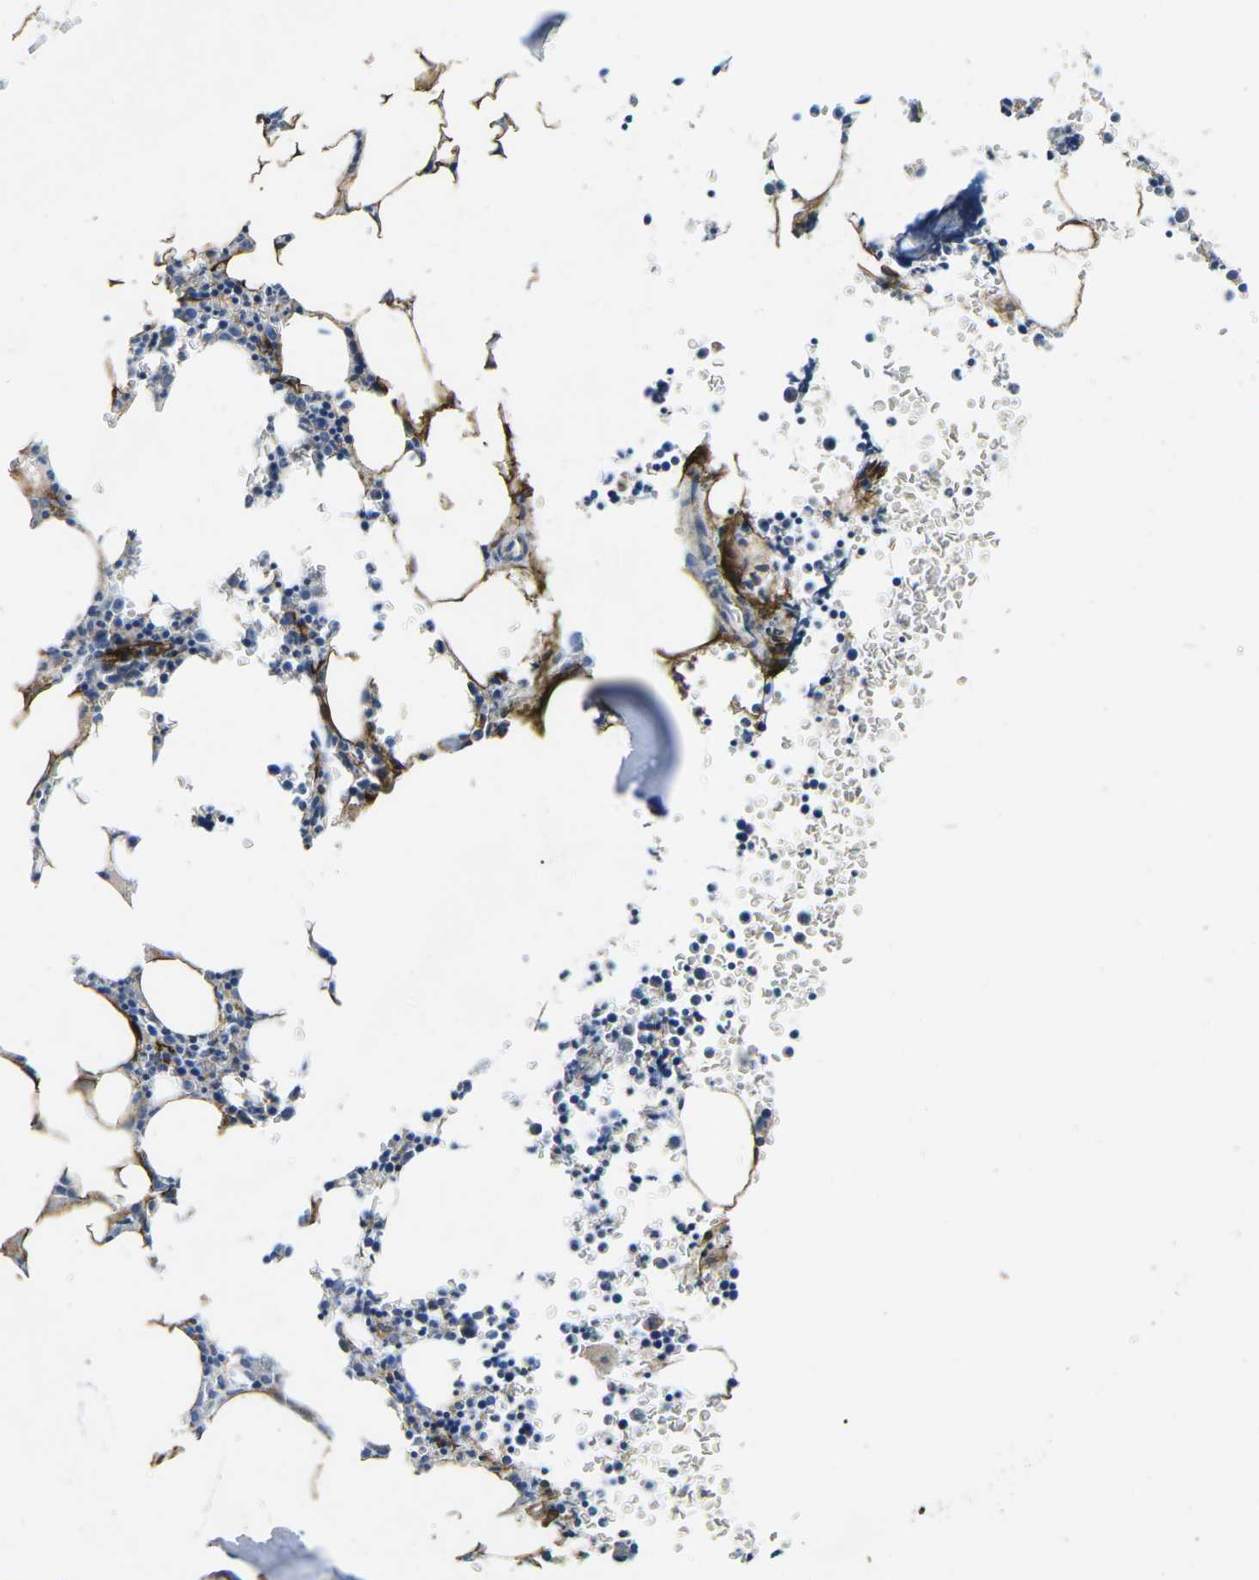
{"staining": {"intensity": "weak", "quantity": "<25%", "location": "cytoplasmic/membranous"}, "tissue": "bone marrow", "cell_type": "Hematopoietic cells", "image_type": "normal", "snomed": [{"axis": "morphology", "description": "Normal tissue, NOS"}, {"axis": "morphology", "description": "Inflammation, NOS"}, {"axis": "topography", "description": "Bone marrow"}], "caption": "This is a photomicrograph of immunohistochemistry staining of benign bone marrow, which shows no positivity in hematopoietic cells.", "gene": "PDZD8", "patient": {"sex": "female", "age": 61}}